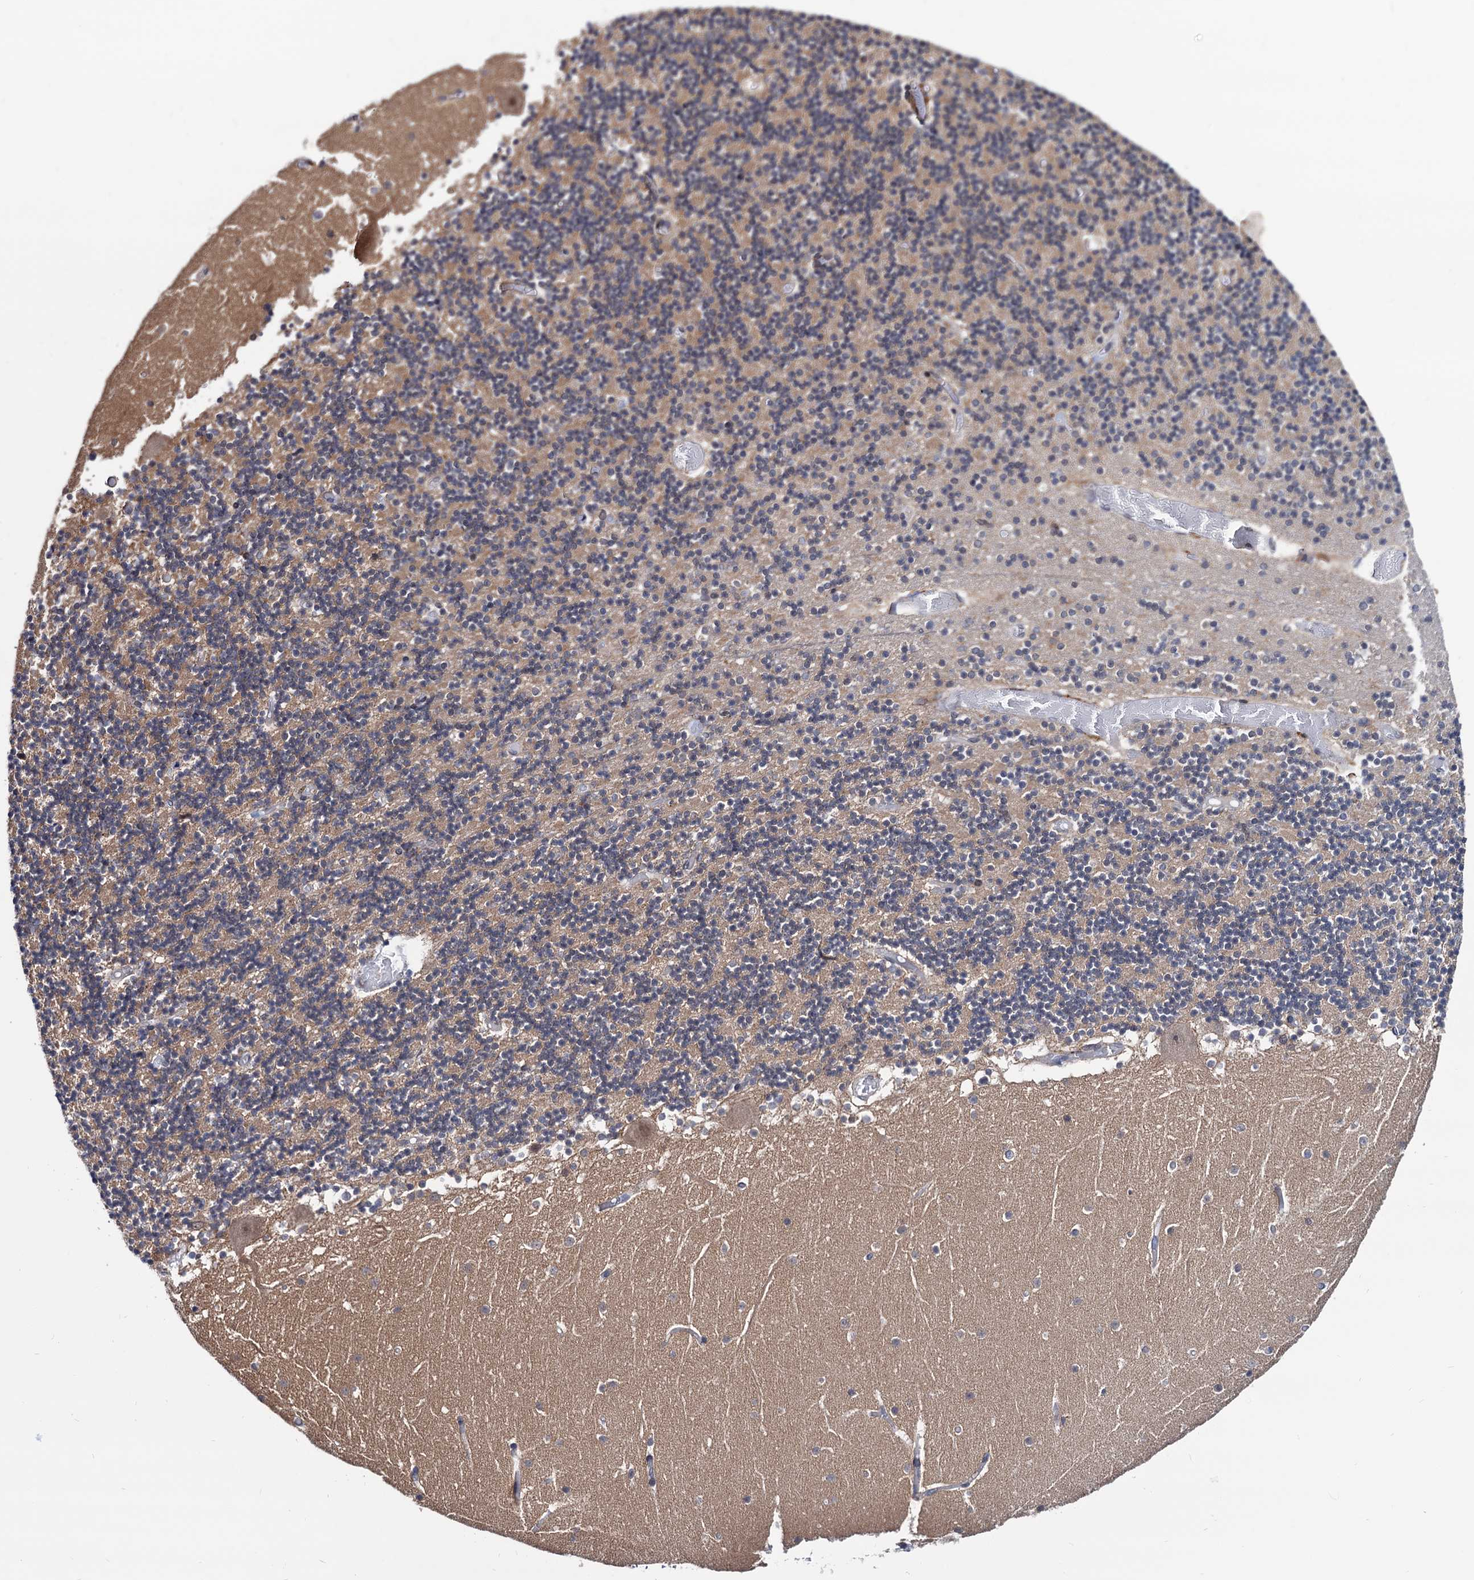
{"staining": {"intensity": "negative", "quantity": "none", "location": "none"}, "tissue": "cerebellum", "cell_type": "Cells in granular layer", "image_type": "normal", "snomed": [{"axis": "morphology", "description": "Normal tissue, NOS"}, {"axis": "topography", "description": "Cerebellum"}], "caption": "Unremarkable cerebellum was stained to show a protein in brown. There is no significant expression in cells in granular layer. (DAB (3,3'-diaminobenzidine) IHC with hematoxylin counter stain).", "gene": "RNASEH2B", "patient": {"sex": "female", "age": 28}}